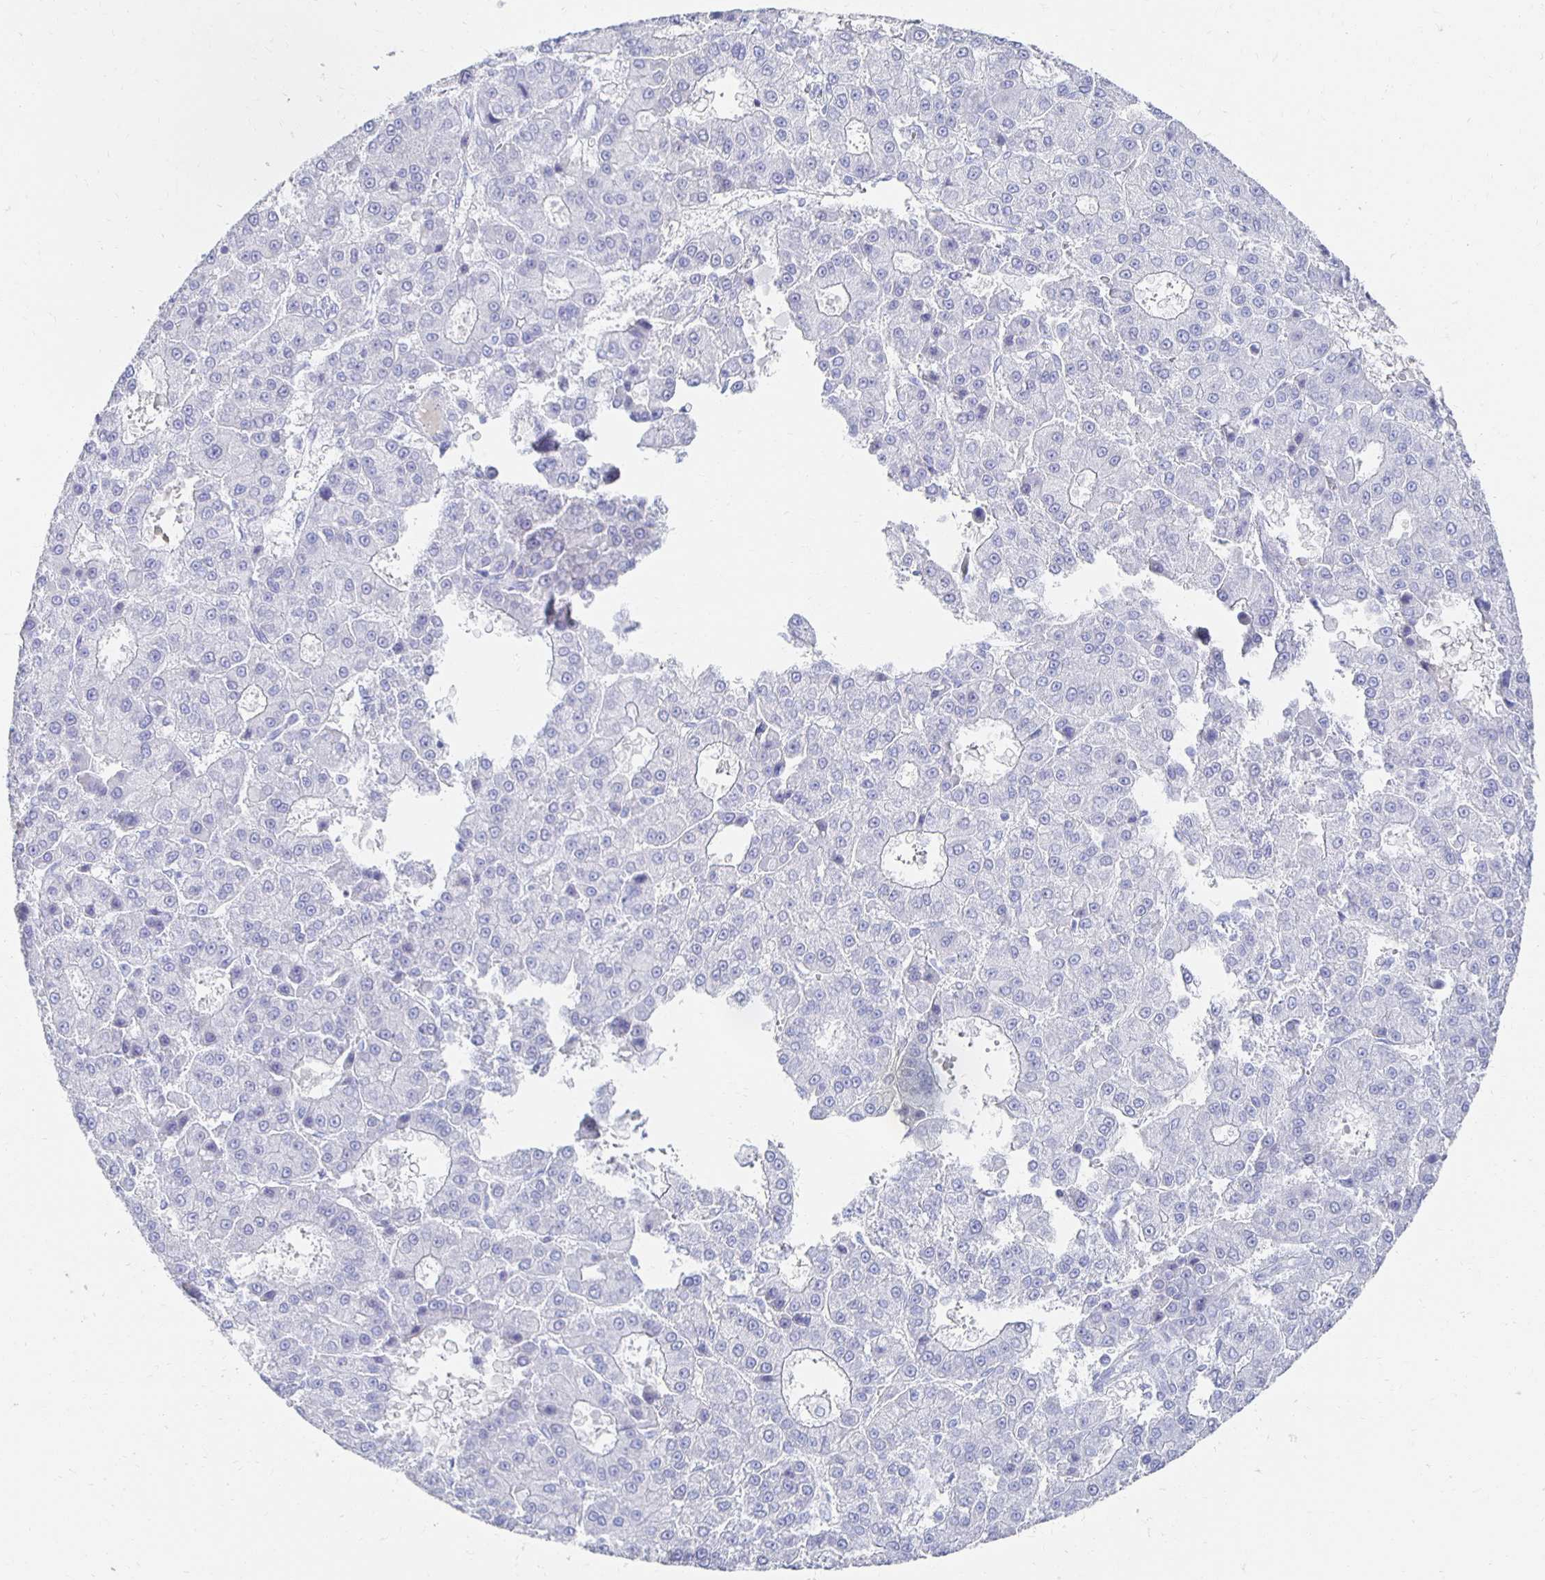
{"staining": {"intensity": "negative", "quantity": "none", "location": "none"}, "tissue": "liver cancer", "cell_type": "Tumor cells", "image_type": "cancer", "snomed": [{"axis": "morphology", "description": "Carcinoma, Hepatocellular, NOS"}, {"axis": "topography", "description": "Liver"}], "caption": "The photomicrograph exhibits no significant expression in tumor cells of liver cancer (hepatocellular carcinoma).", "gene": "PRDM7", "patient": {"sex": "male", "age": 70}}